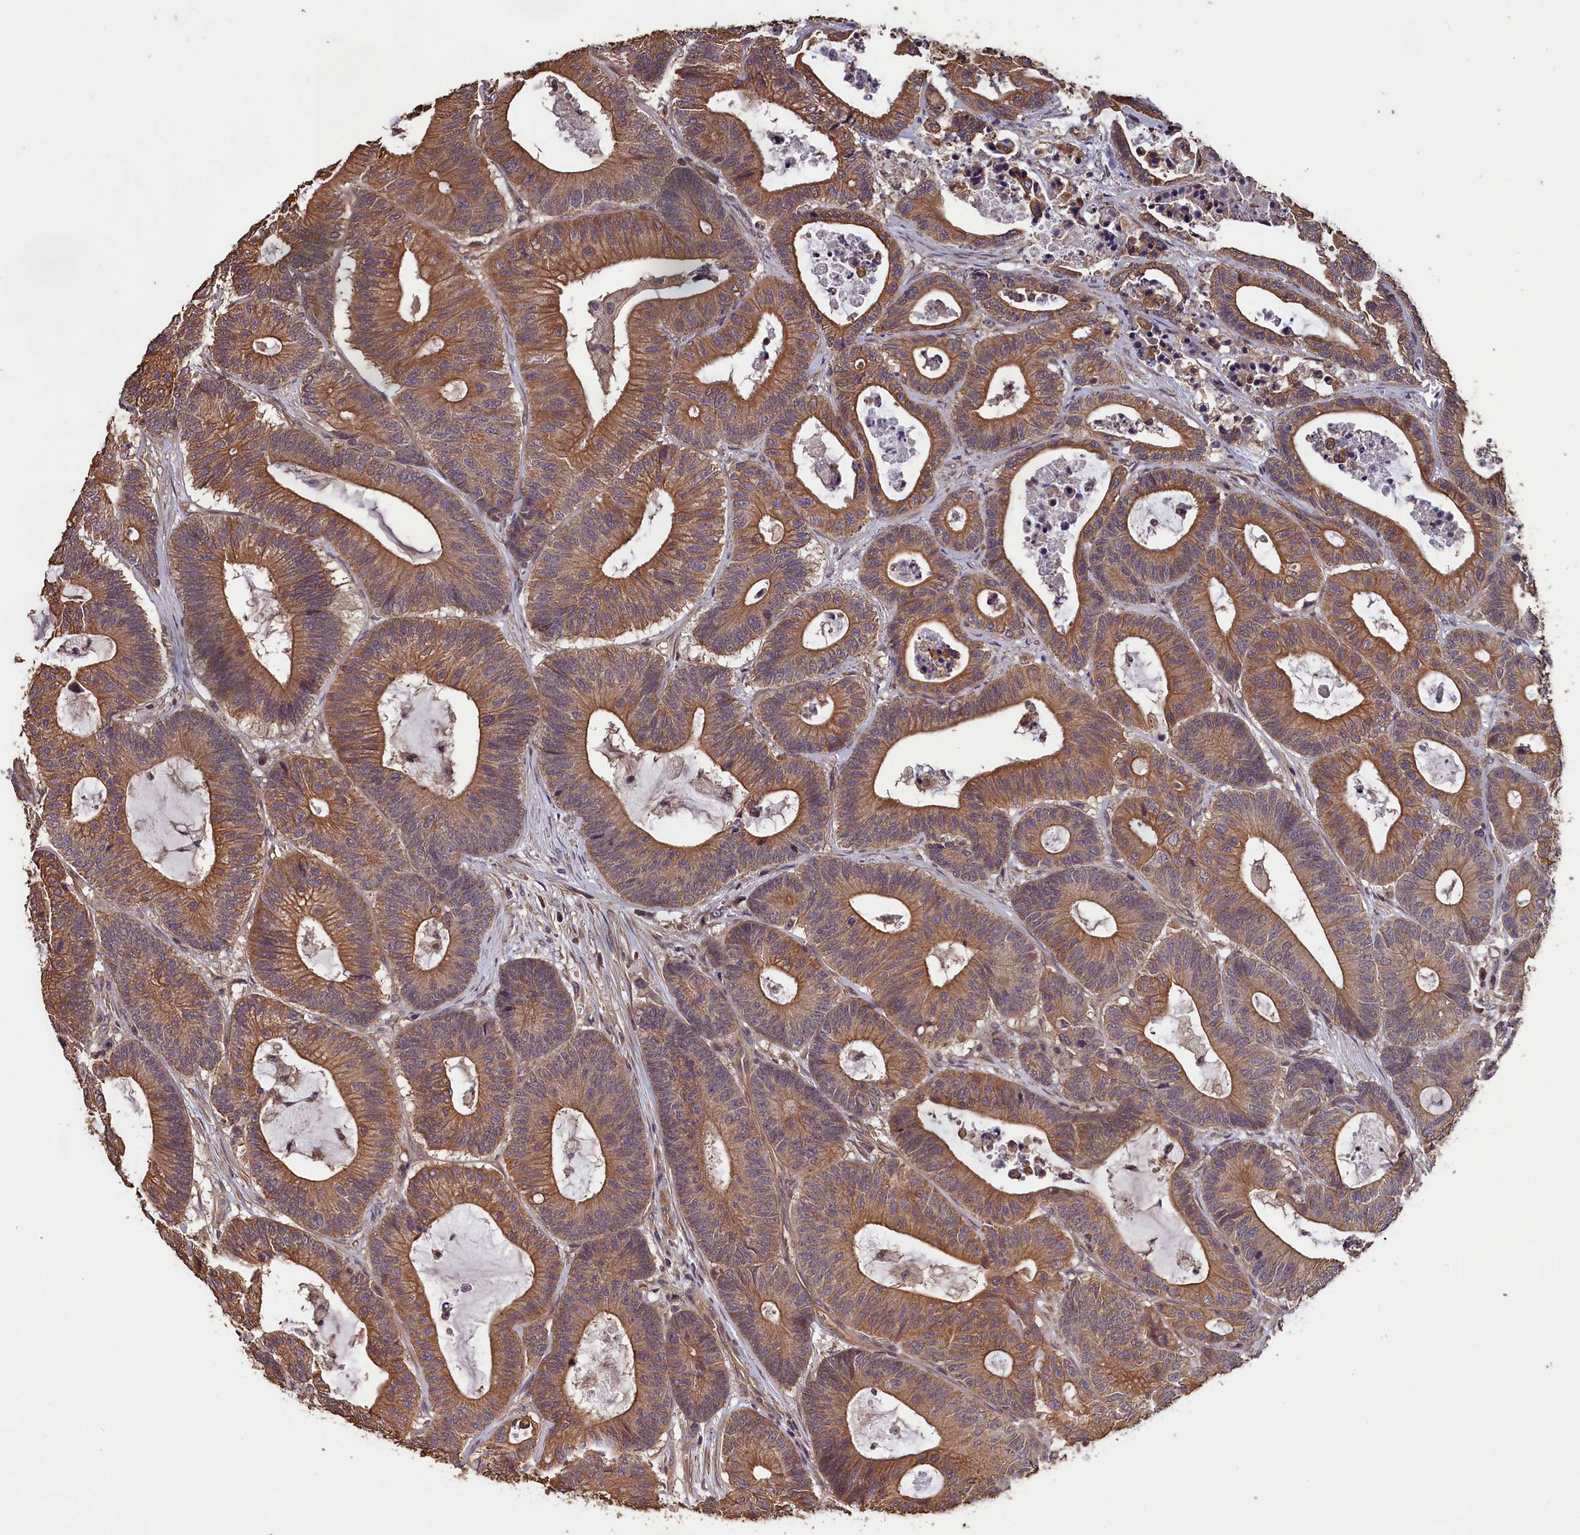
{"staining": {"intensity": "moderate", "quantity": ">75%", "location": "cytoplasmic/membranous"}, "tissue": "colorectal cancer", "cell_type": "Tumor cells", "image_type": "cancer", "snomed": [{"axis": "morphology", "description": "Adenocarcinoma, NOS"}, {"axis": "topography", "description": "Colon"}], "caption": "This photomicrograph demonstrates colorectal cancer stained with immunohistochemistry to label a protein in brown. The cytoplasmic/membranous of tumor cells show moderate positivity for the protein. Nuclei are counter-stained blue.", "gene": "CHD9", "patient": {"sex": "female", "age": 84}}